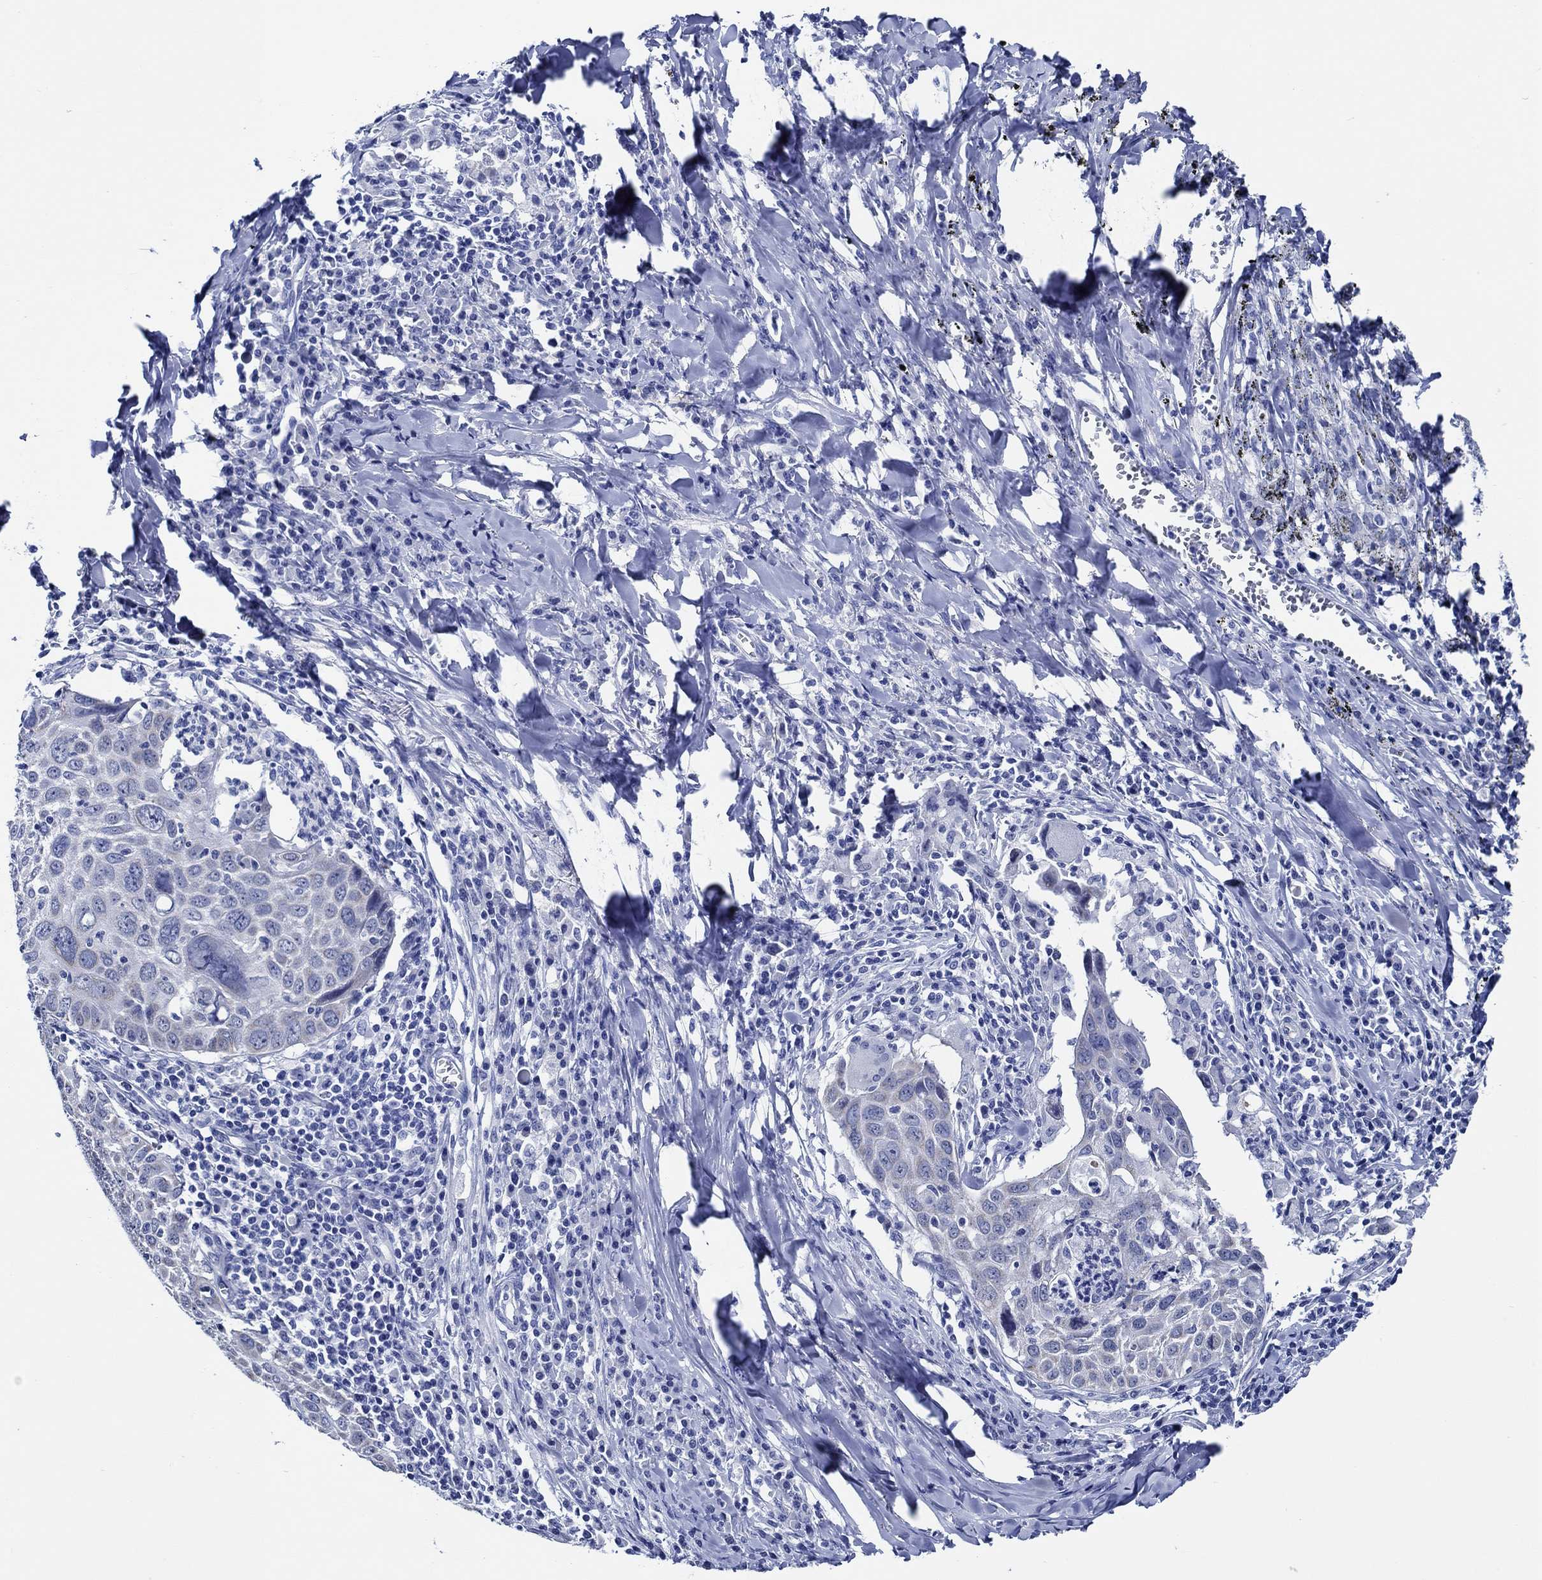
{"staining": {"intensity": "negative", "quantity": "none", "location": "none"}, "tissue": "lung cancer", "cell_type": "Tumor cells", "image_type": "cancer", "snomed": [{"axis": "morphology", "description": "Squamous cell carcinoma, NOS"}, {"axis": "topography", "description": "Lung"}], "caption": "This is a micrograph of immunohistochemistry (IHC) staining of lung cancer (squamous cell carcinoma), which shows no staining in tumor cells.", "gene": "WDR62", "patient": {"sex": "male", "age": 57}}